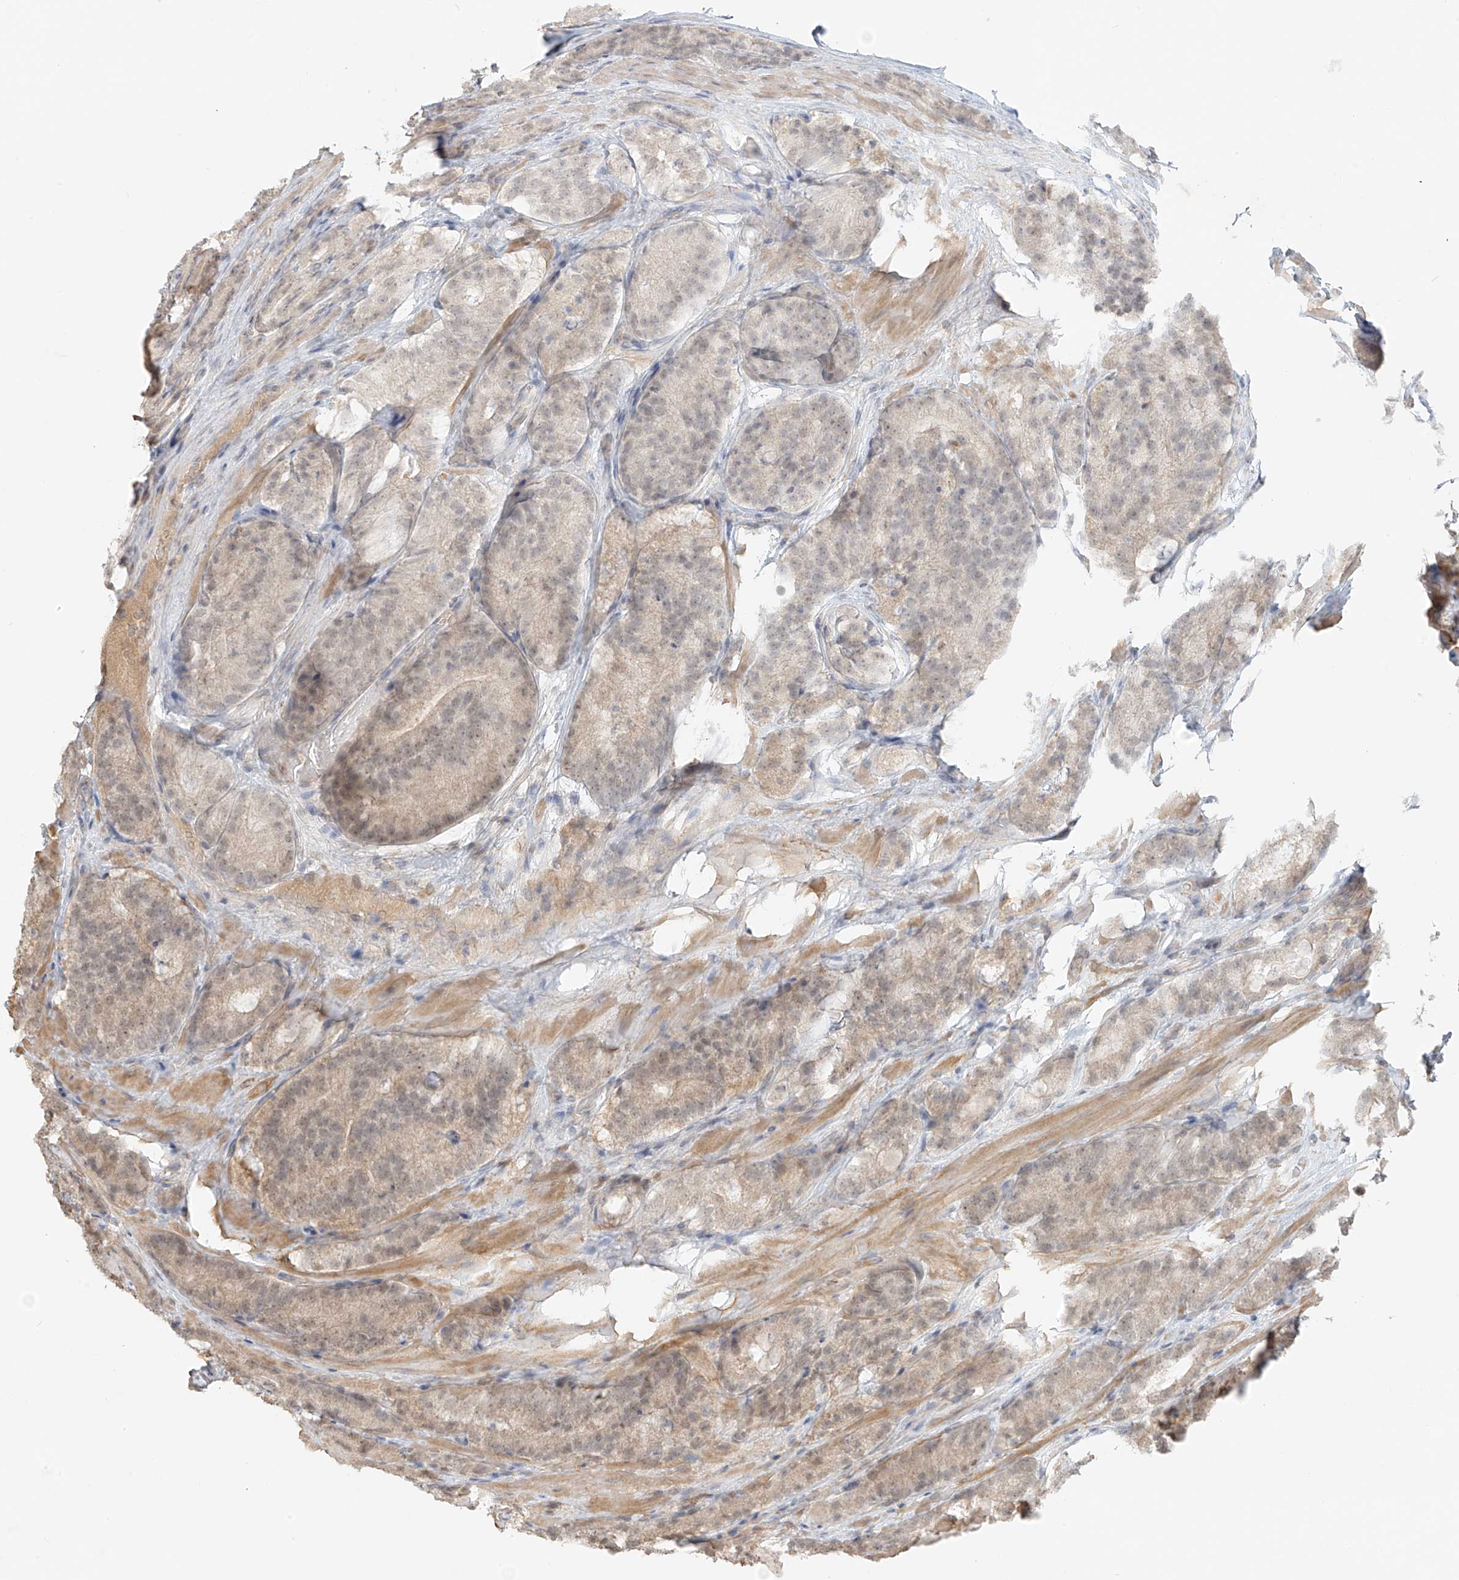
{"staining": {"intensity": "weak", "quantity": "25%-75%", "location": "cytoplasmic/membranous,nuclear"}, "tissue": "prostate cancer", "cell_type": "Tumor cells", "image_type": "cancer", "snomed": [{"axis": "morphology", "description": "Adenocarcinoma, High grade"}, {"axis": "topography", "description": "Prostate"}], "caption": "Immunohistochemical staining of prostate high-grade adenocarcinoma reveals weak cytoplasmic/membranous and nuclear protein positivity in approximately 25%-75% of tumor cells. The protein is shown in brown color, while the nuclei are stained blue.", "gene": "ABCD1", "patient": {"sex": "male", "age": 57}}